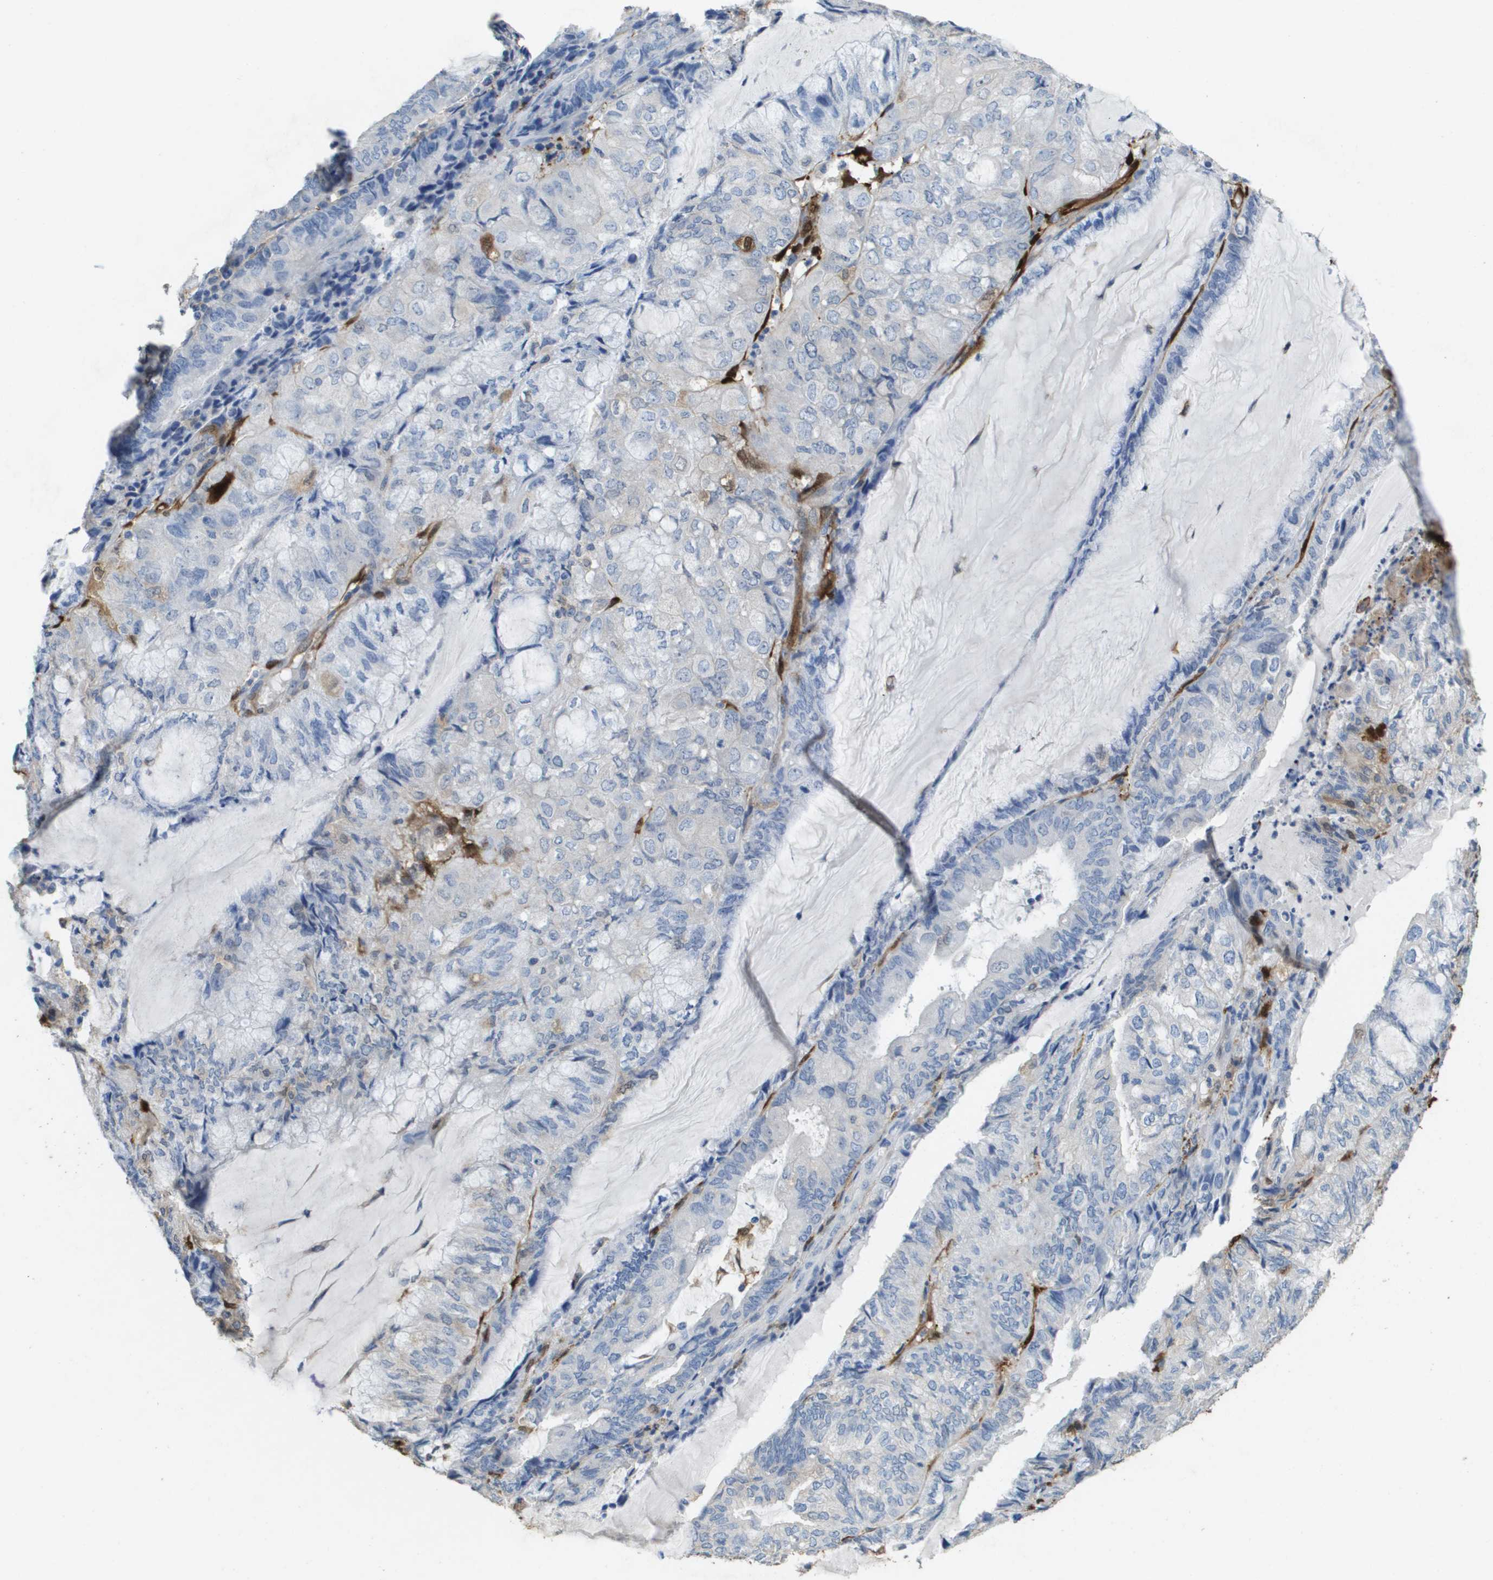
{"staining": {"intensity": "negative", "quantity": "none", "location": "none"}, "tissue": "endometrial cancer", "cell_type": "Tumor cells", "image_type": "cancer", "snomed": [{"axis": "morphology", "description": "Adenocarcinoma, NOS"}, {"axis": "topography", "description": "Endometrium"}], "caption": "Tumor cells show no significant protein staining in endometrial cancer (adenocarcinoma).", "gene": "FABP5", "patient": {"sex": "female", "age": 81}}